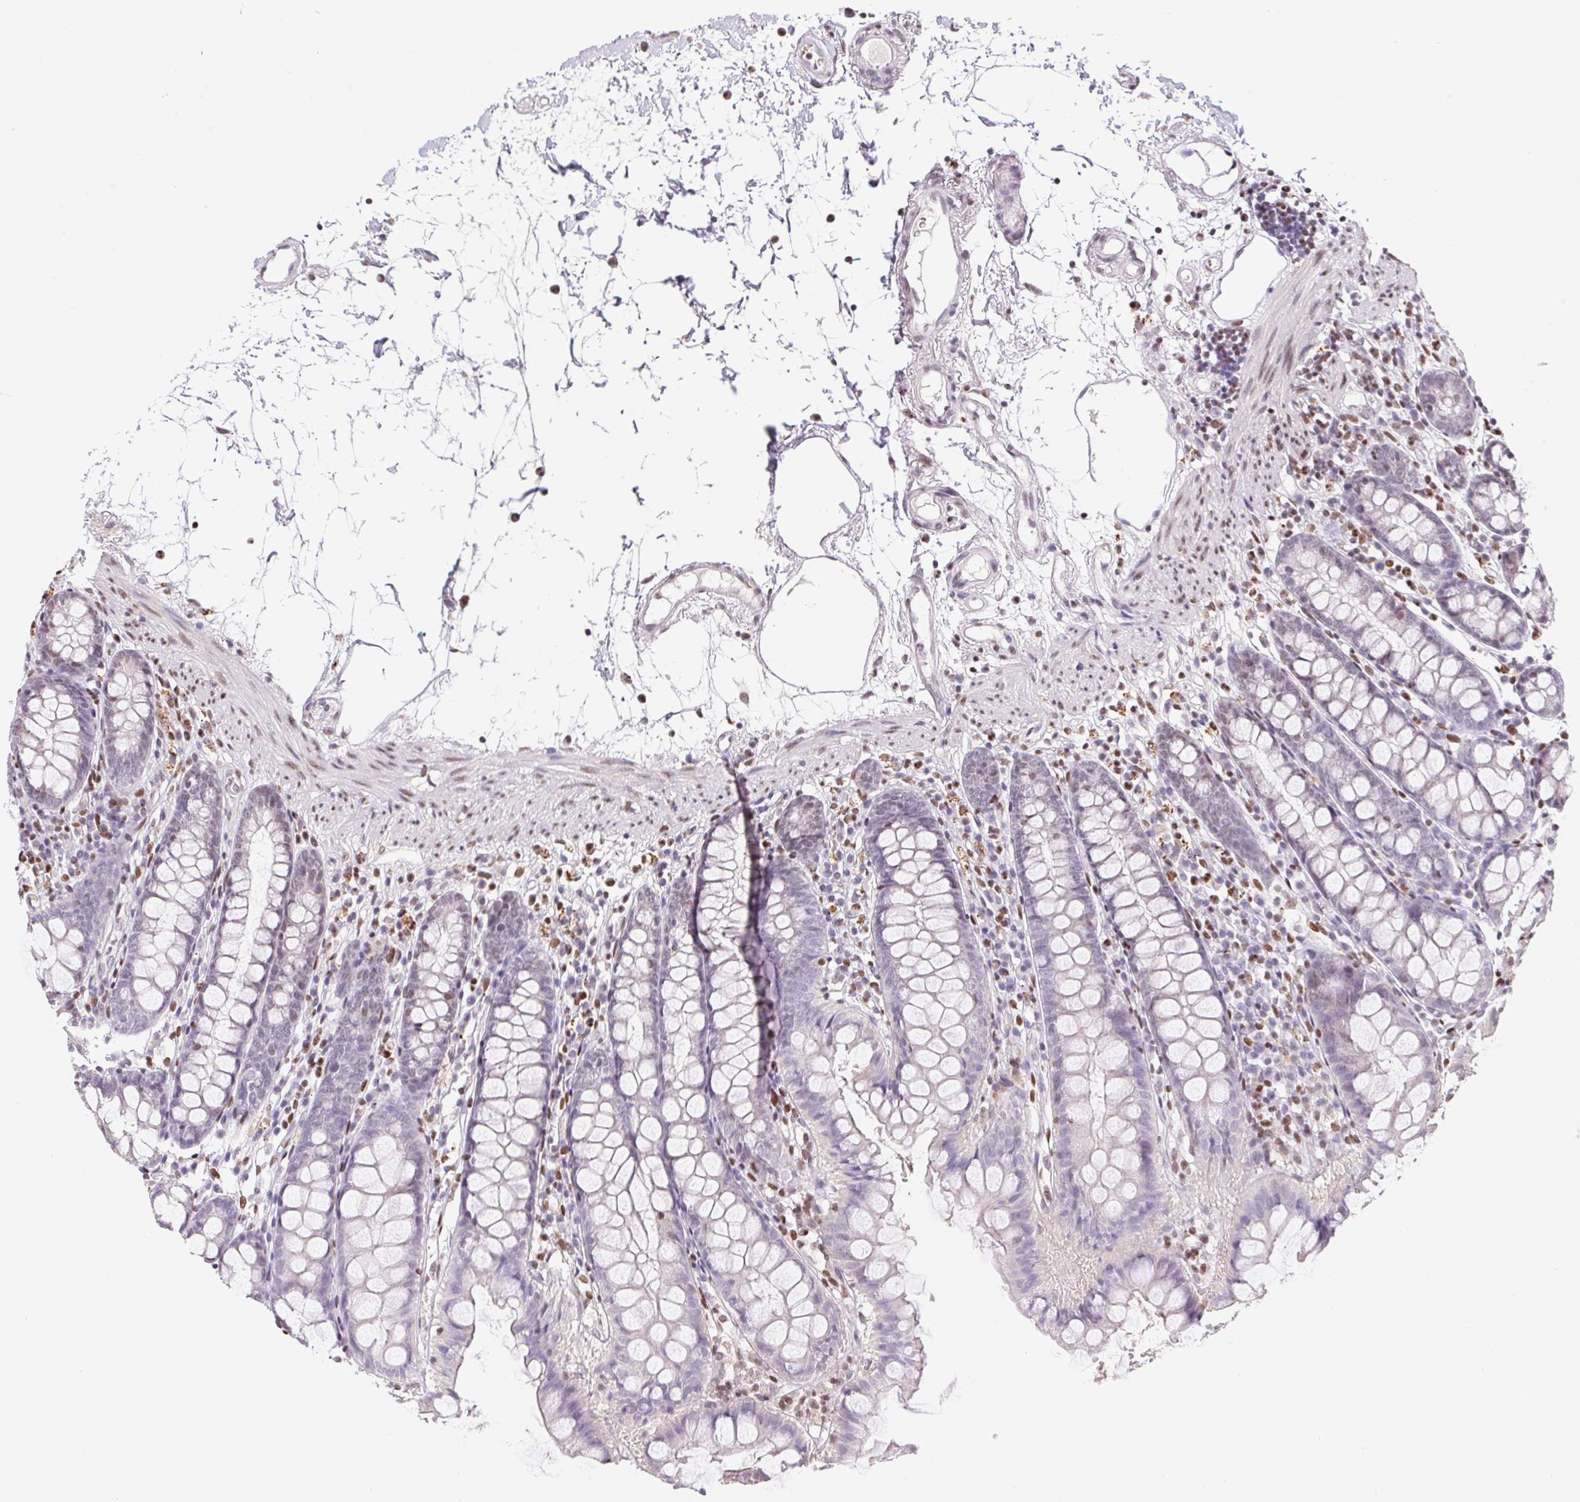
{"staining": {"intensity": "weak", "quantity": "<25%", "location": "nuclear"}, "tissue": "colon", "cell_type": "Endothelial cells", "image_type": "normal", "snomed": [{"axis": "morphology", "description": "Normal tissue, NOS"}, {"axis": "topography", "description": "Colon"}], "caption": "DAB (3,3'-diaminobenzidine) immunohistochemical staining of normal human colon reveals no significant staining in endothelial cells.", "gene": "TRERF1", "patient": {"sex": "female", "age": 84}}